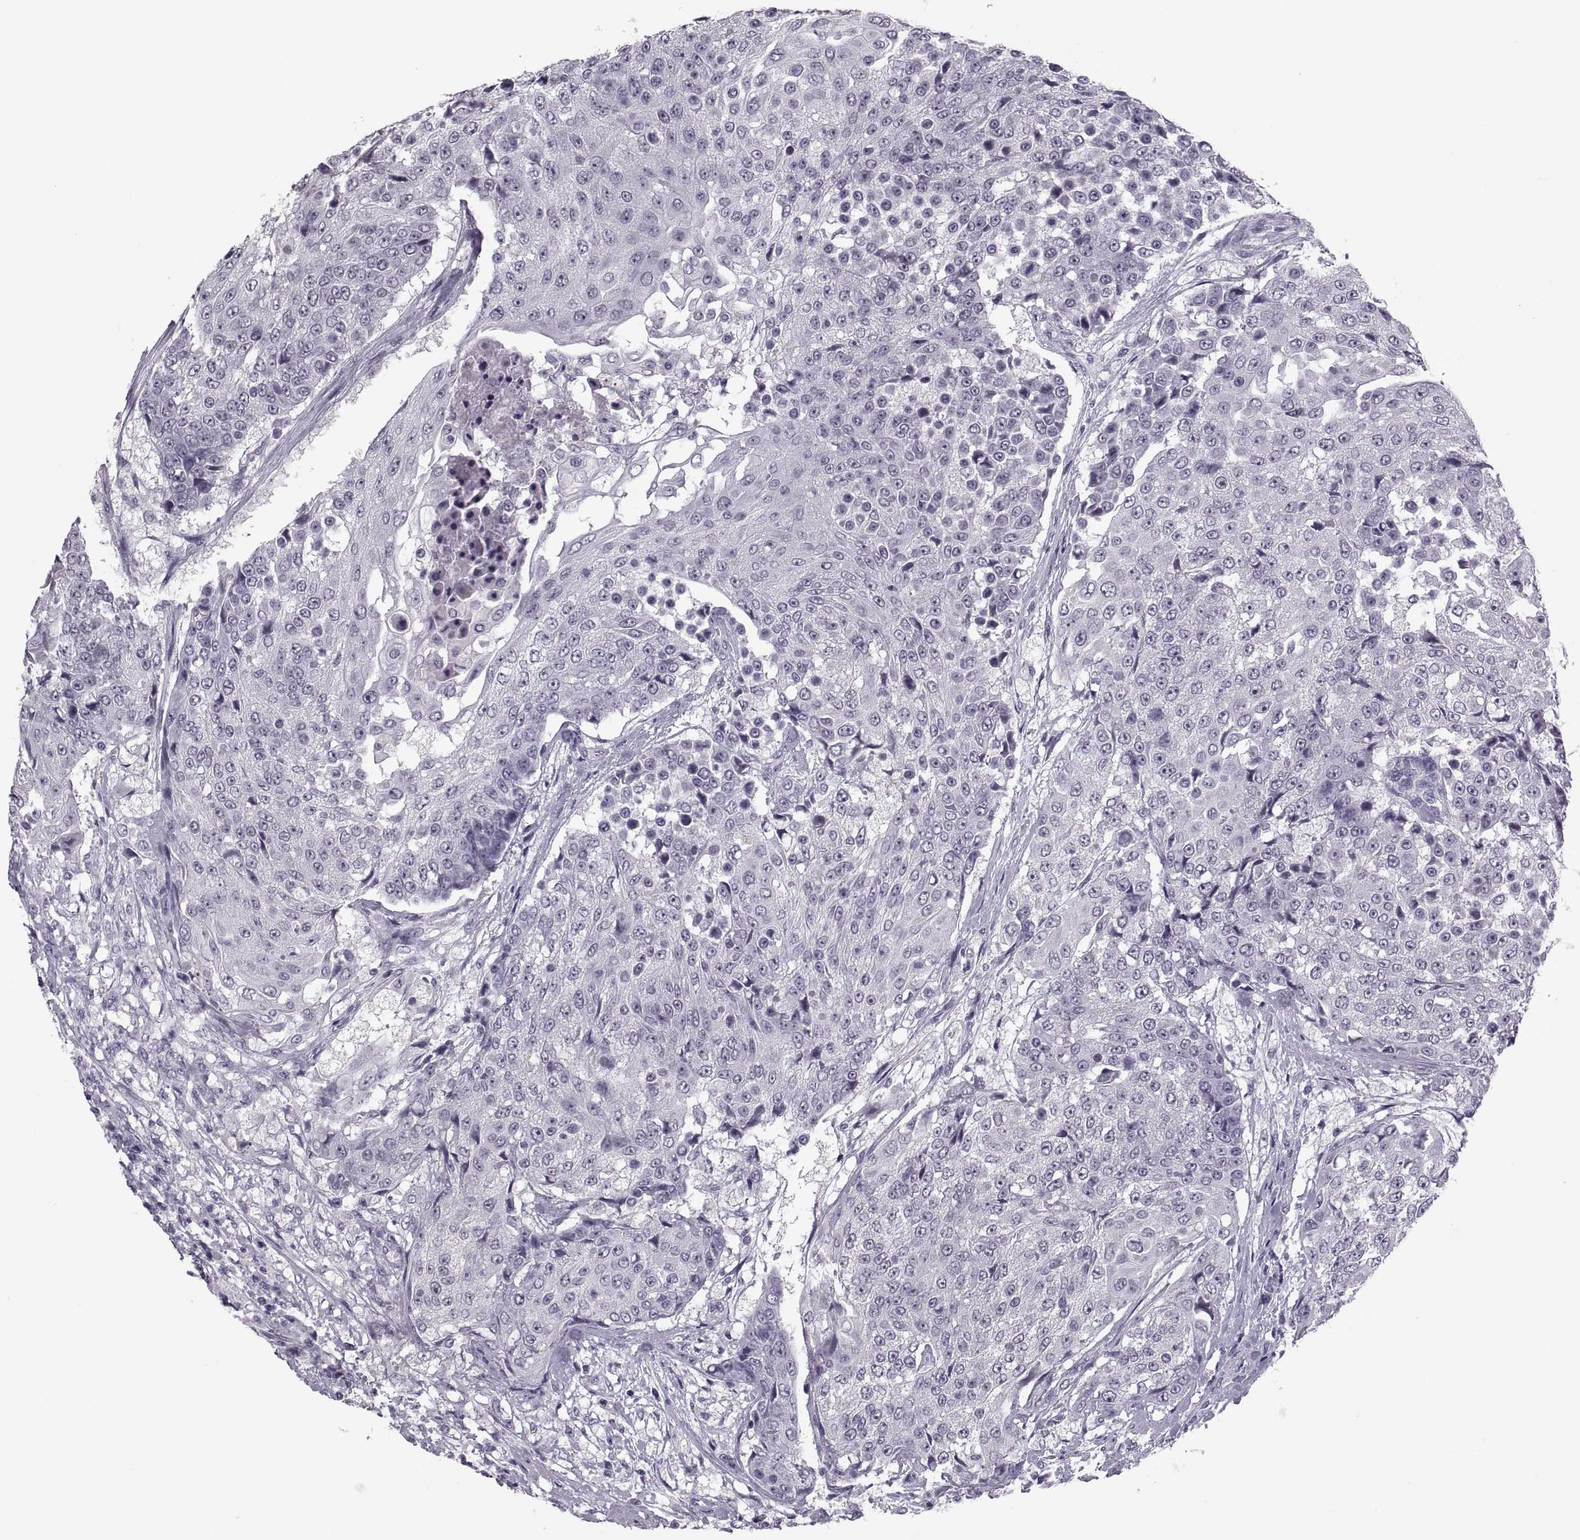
{"staining": {"intensity": "negative", "quantity": "none", "location": "none"}, "tissue": "urothelial cancer", "cell_type": "Tumor cells", "image_type": "cancer", "snomed": [{"axis": "morphology", "description": "Urothelial carcinoma, High grade"}, {"axis": "topography", "description": "Urinary bladder"}], "caption": "There is no significant expression in tumor cells of urothelial cancer.", "gene": "PAGE5", "patient": {"sex": "female", "age": 63}}